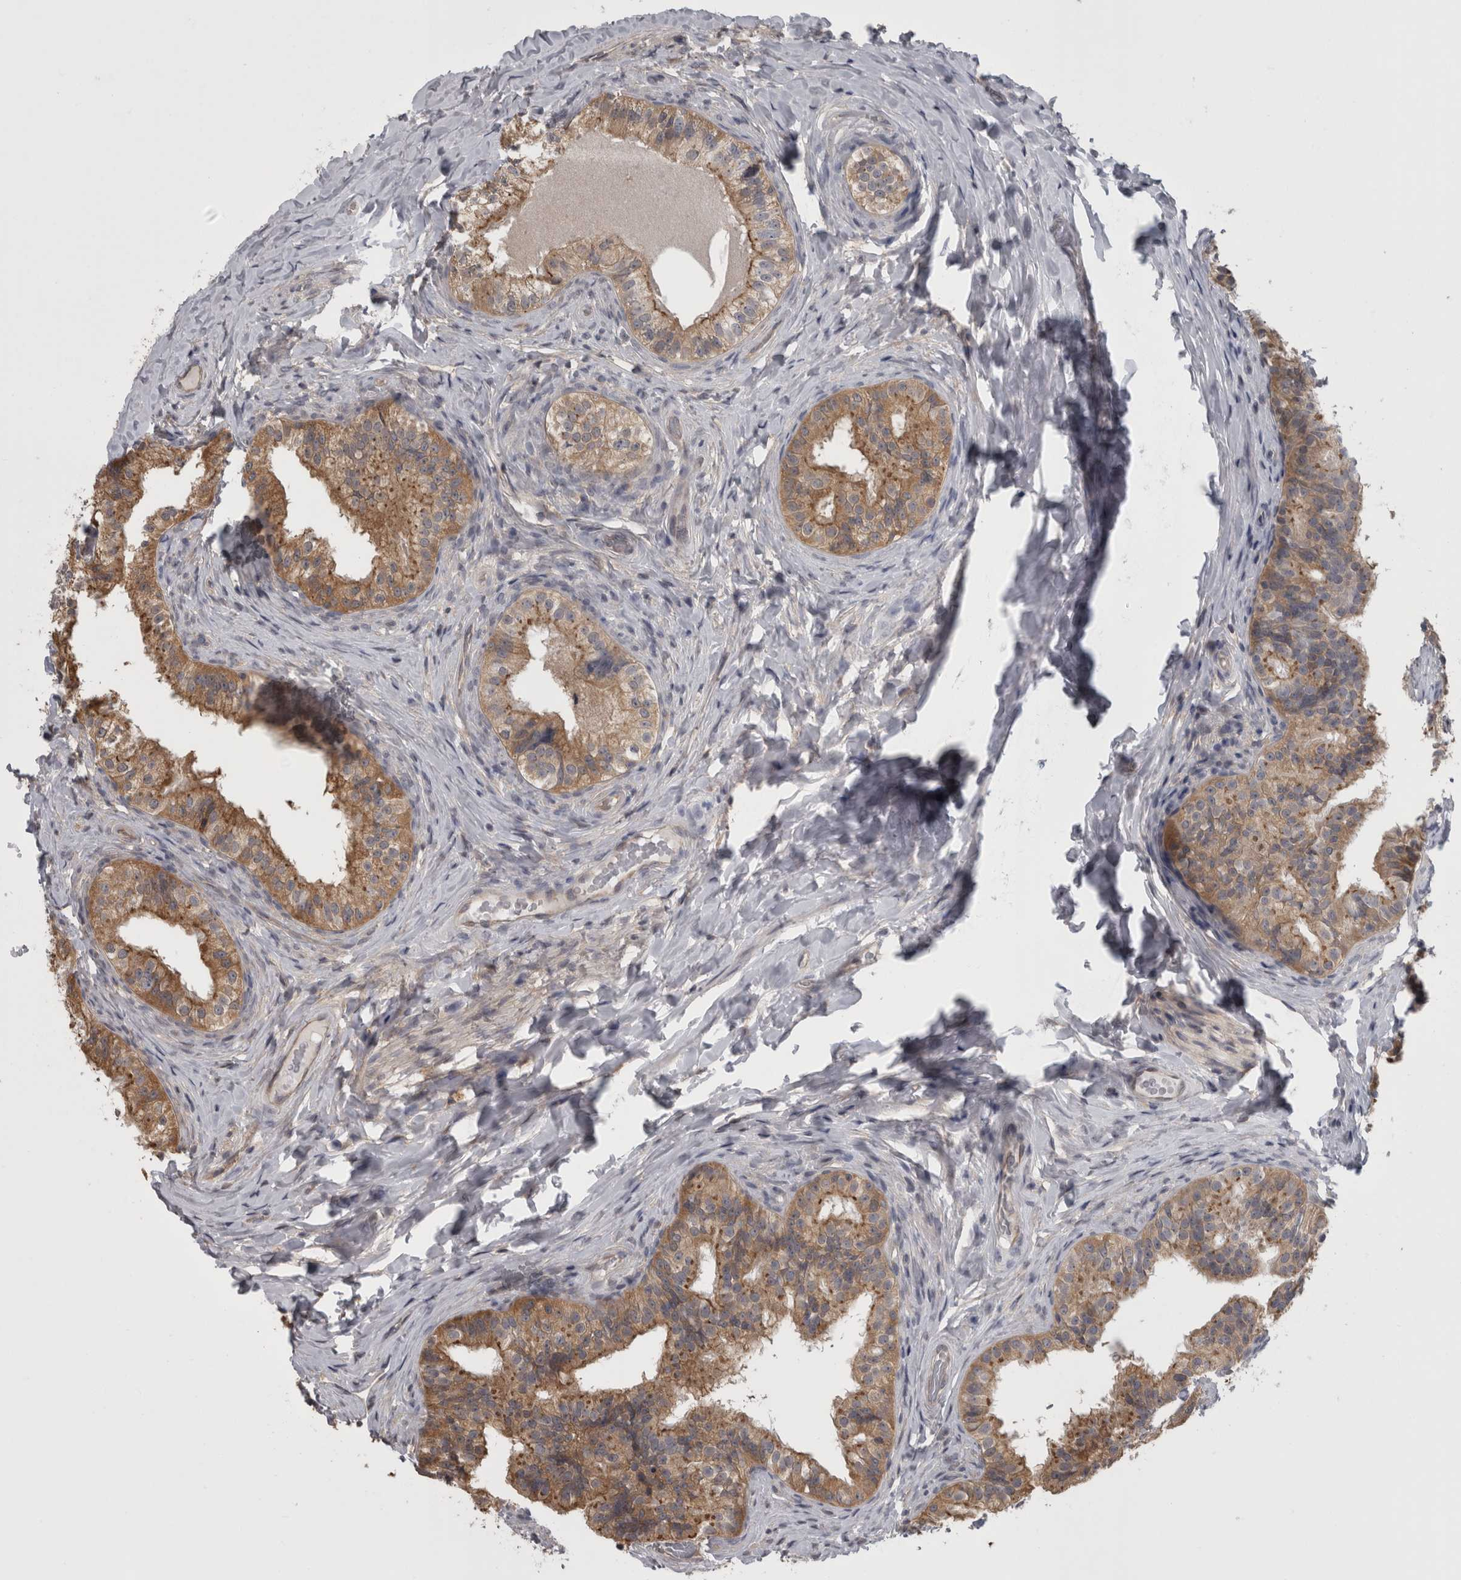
{"staining": {"intensity": "moderate", "quantity": "25%-75%", "location": "cytoplasmic/membranous"}, "tissue": "epididymis", "cell_type": "Glandular cells", "image_type": "normal", "snomed": [{"axis": "morphology", "description": "Normal tissue, NOS"}, {"axis": "topography", "description": "Epididymis"}], "caption": "Immunohistochemical staining of benign epididymis demonstrates 25%-75% levels of moderate cytoplasmic/membranous protein positivity in about 25%-75% of glandular cells.", "gene": "APRT", "patient": {"sex": "male", "age": 49}}